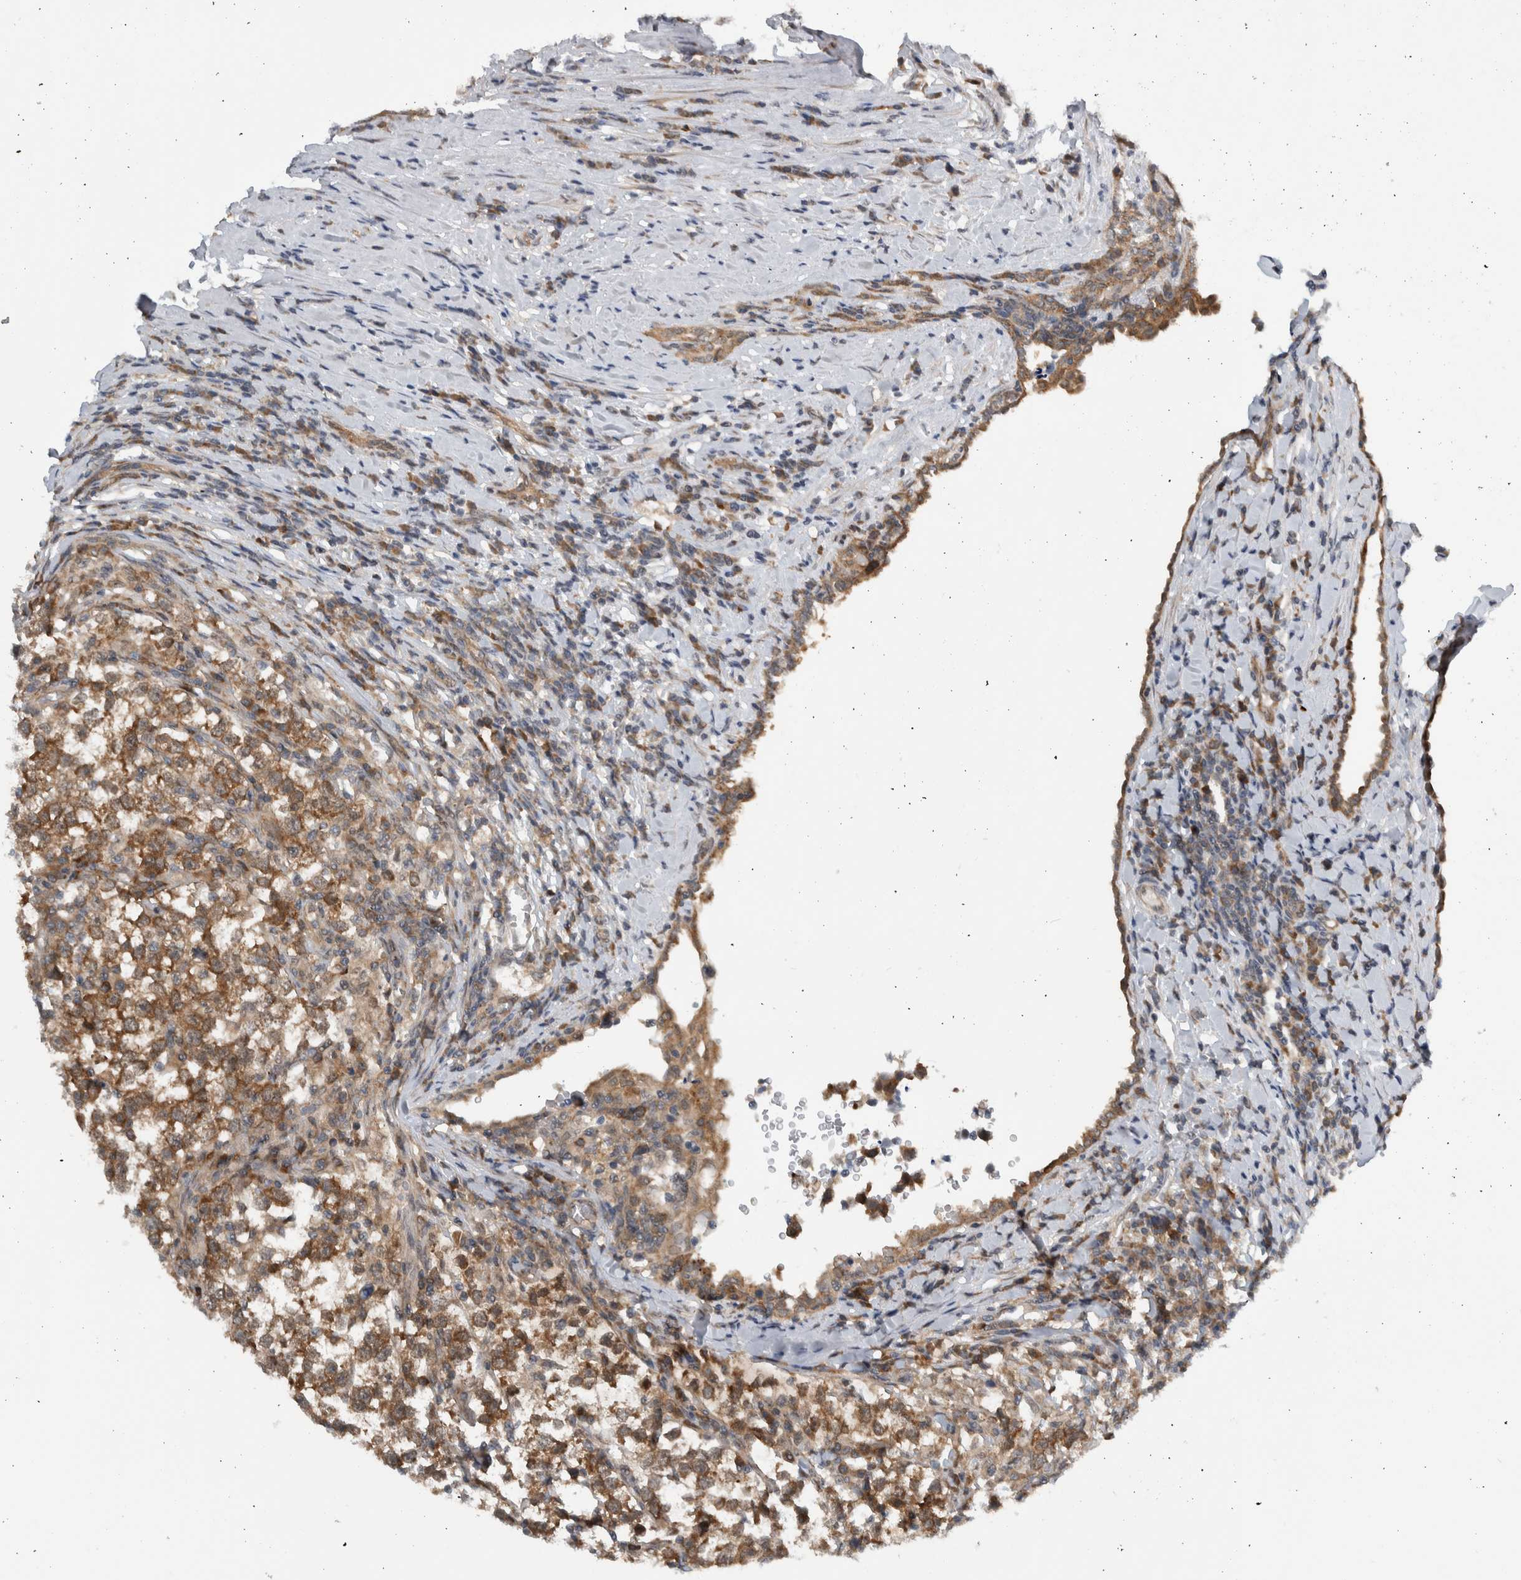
{"staining": {"intensity": "moderate", "quantity": ">75%", "location": "cytoplasmic/membranous"}, "tissue": "testis cancer", "cell_type": "Tumor cells", "image_type": "cancer", "snomed": [{"axis": "morphology", "description": "Normal tissue, NOS"}, {"axis": "morphology", "description": "Seminoma, NOS"}, {"axis": "topography", "description": "Testis"}], "caption": "IHC image of testis seminoma stained for a protein (brown), which demonstrates medium levels of moderate cytoplasmic/membranous expression in about >75% of tumor cells.", "gene": "CCDC43", "patient": {"sex": "male", "age": 43}}